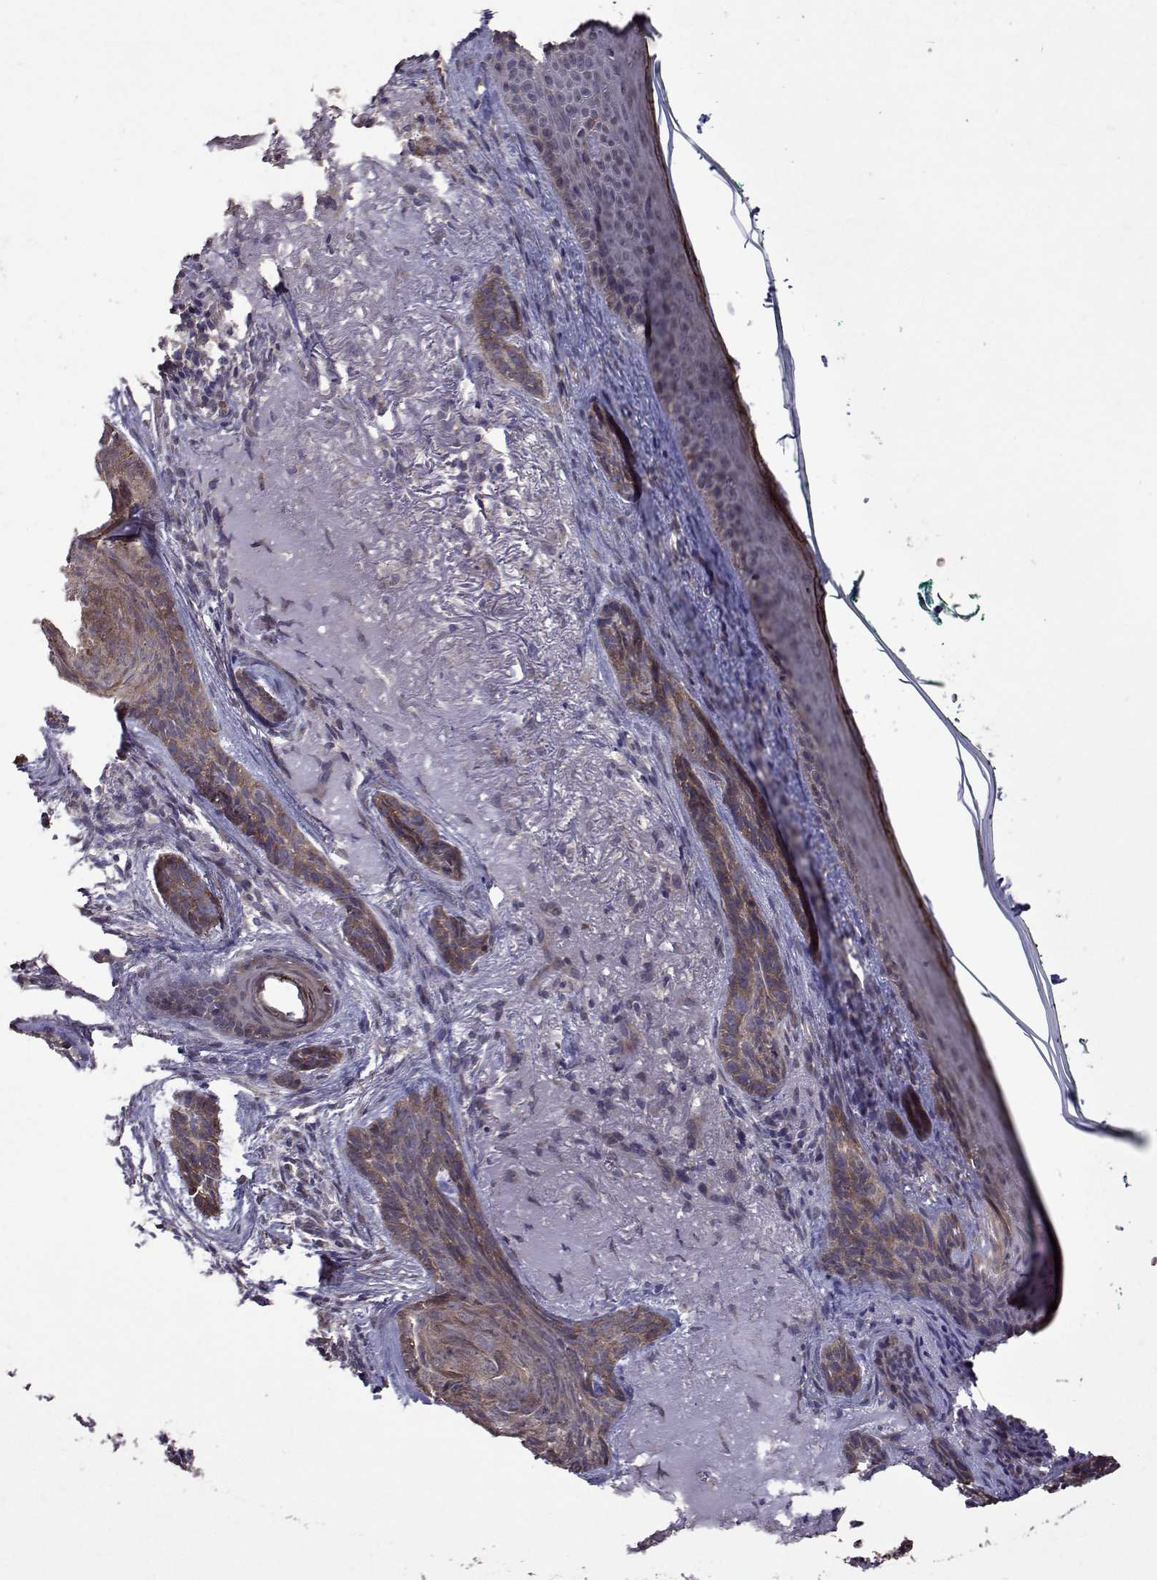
{"staining": {"intensity": "weak", "quantity": ">75%", "location": "cytoplasmic/membranous"}, "tissue": "skin cancer", "cell_type": "Tumor cells", "image_type": "cancer", "snomed": [{"axis": "morphology", "description": "Basal cell carcinoma"}, {"axis": "topography", "description": "Skin"}], "caption": "Brown immunohistochemical staining in human skin cancer (basal cell carcinoma) shows weak cytoplasmic/membranous expression in about >75% of tumor cells. The staining was performed using DAB (3,3'-diaminobenzidine), with brown indicating positive protein expression. Nuclei are stained blue with hematoxylin.", "gene": "TARBP2", "patient": {"sex": "female", "age": 78}}